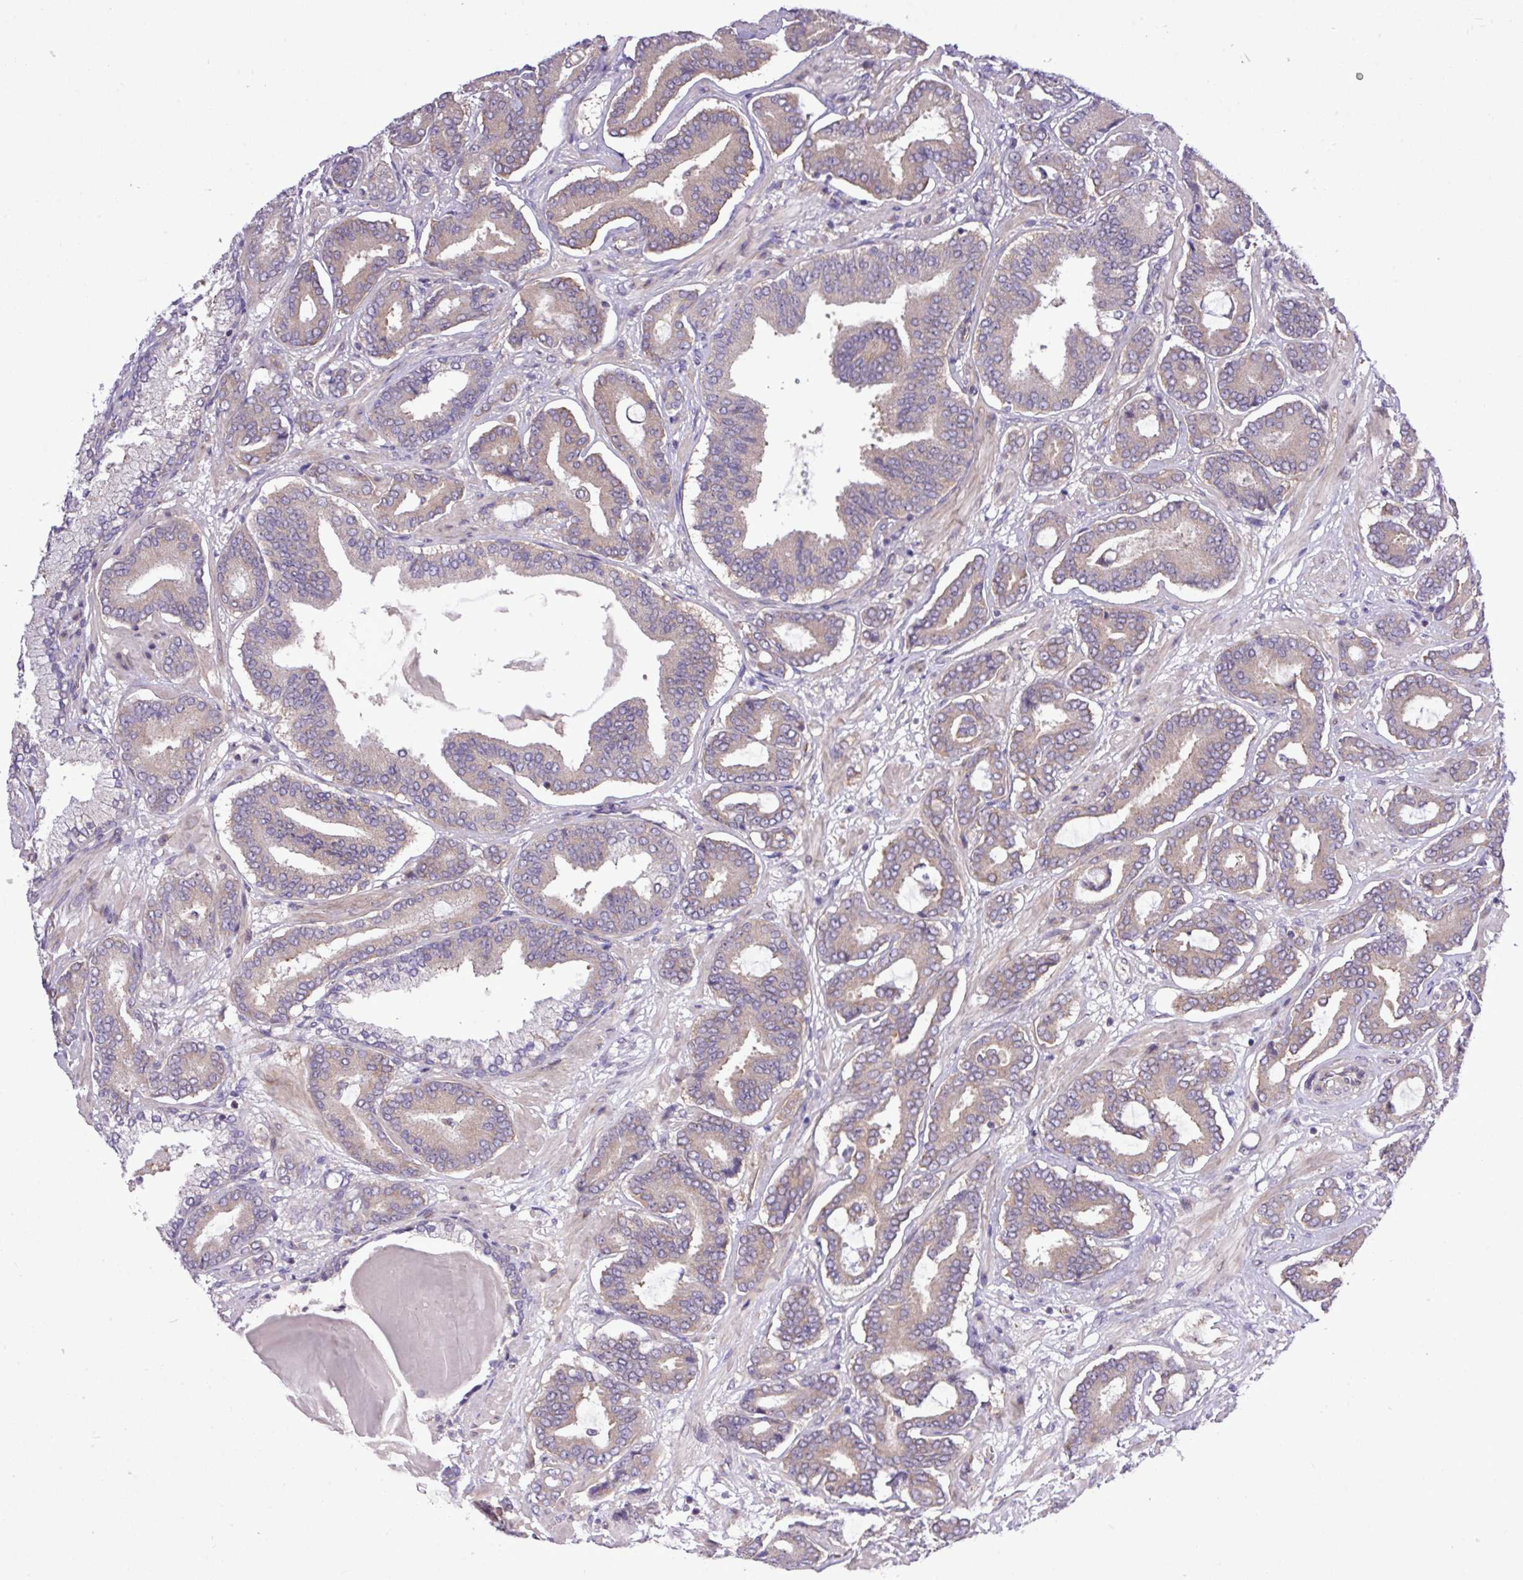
{"staining": {"intensity": "negative", "quantity": "none", "location": "none"}, "tissue": "prostate cancer", "cell_type": "Tumor cells", "image_type": "cancer", "snomed": [{"axis": "morphology", "description": "Adenocarcinoma, Low grade"}, {"axis": "topography", "description": "Prostate and seminal vesicle, NOS"}], "caption": "Histopathology image shows no significant protein positivity in tumor cells of adenocarcinoma (low-grade) (prostate). (IHC, brightfield microscopy, high magnification).", "gene": "FAM222B", "patient": {"sex": "male", "age": 61}}